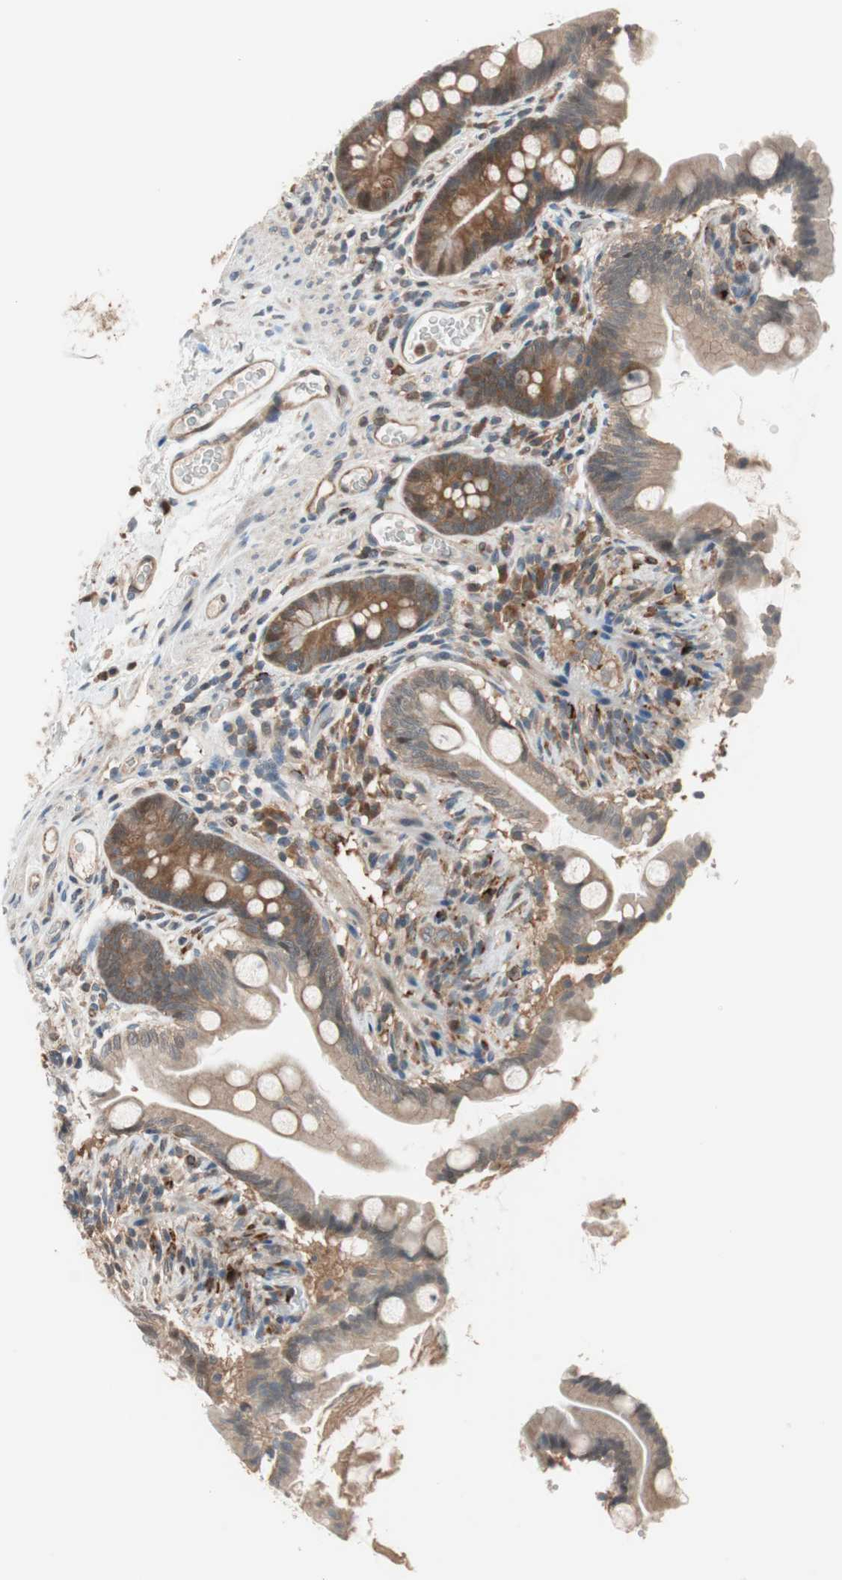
{"staining": {"intensity": "weak", "quantity": ">75%", "location": "cytoplasmic/membranous"}, "tissue": "small intestine", "cell_type": "Glandular cells", "image_type": "normal", "snomed": [{"axis": "morphology", "description": "Normal tissue, NOS"}, {"axis": "topography", "description": "Small intestine"}], "caption": "Immunohistochemical staining of normal human small intestine reveals low levels of weak cytoplasmic/membranous expression in about >75% of glandular cells.", "gene": "P3R3URF", "patient": {"sex": "female", "age": 56}}